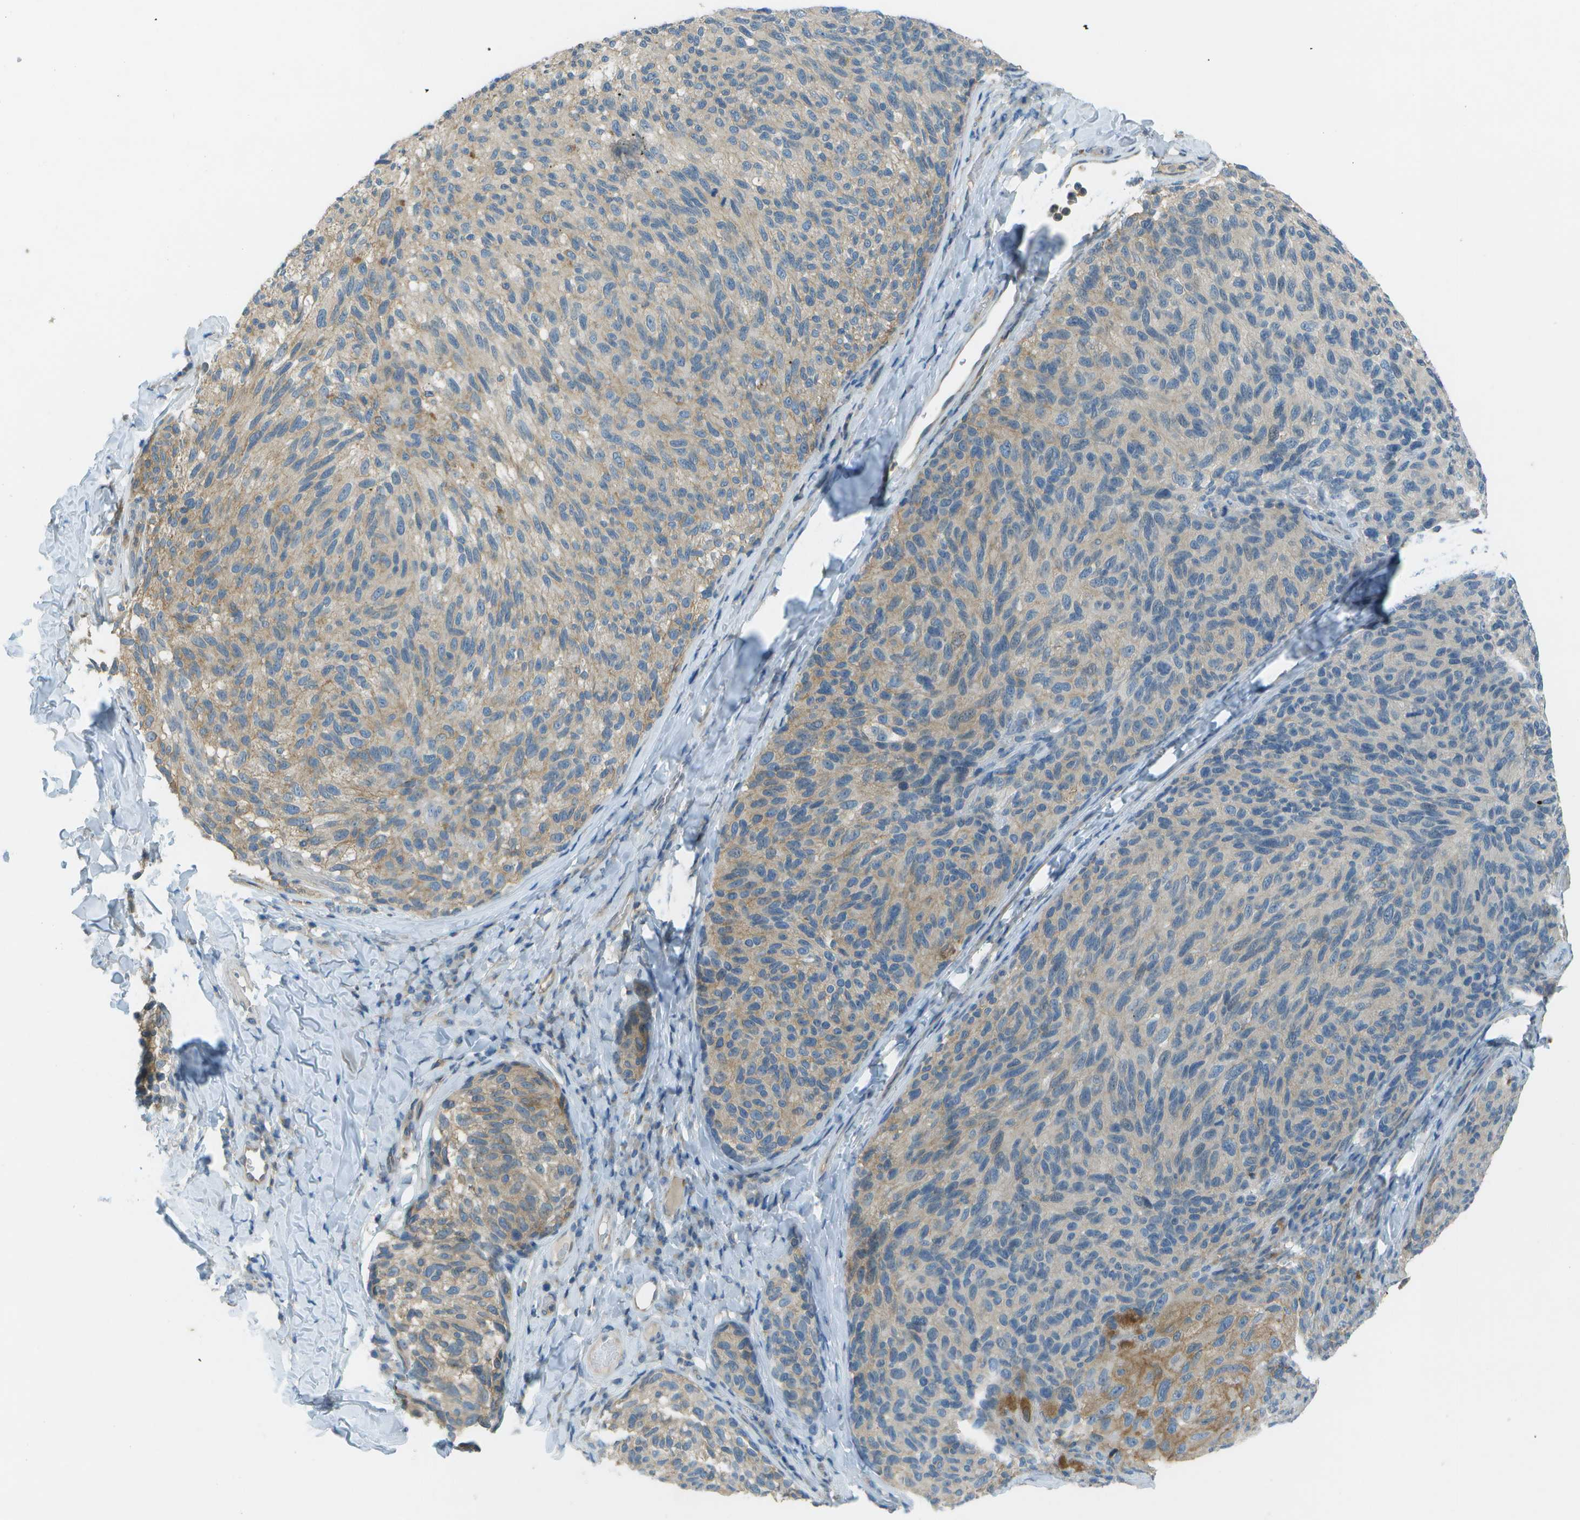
{"staining": {"intensity": "weak", "quantity": "<25%", "location": "cytoplasmic/membranous"}, "tissue": "melanoma", "cell_type": "Tumor cells", "image_type": "cancer", "snomed": [{"axis": "morphology", "description": "Malignant melanoma, NOS"}, {"axis": "topography", "description": "Skin"}], "caption": "This is a photomicrograph of immunohistochemistry staining of malignant melanoma, which shows no expression in tumor cells.", "gene": "LRRC66", "patient": {"sex": "female", "age": 73}}